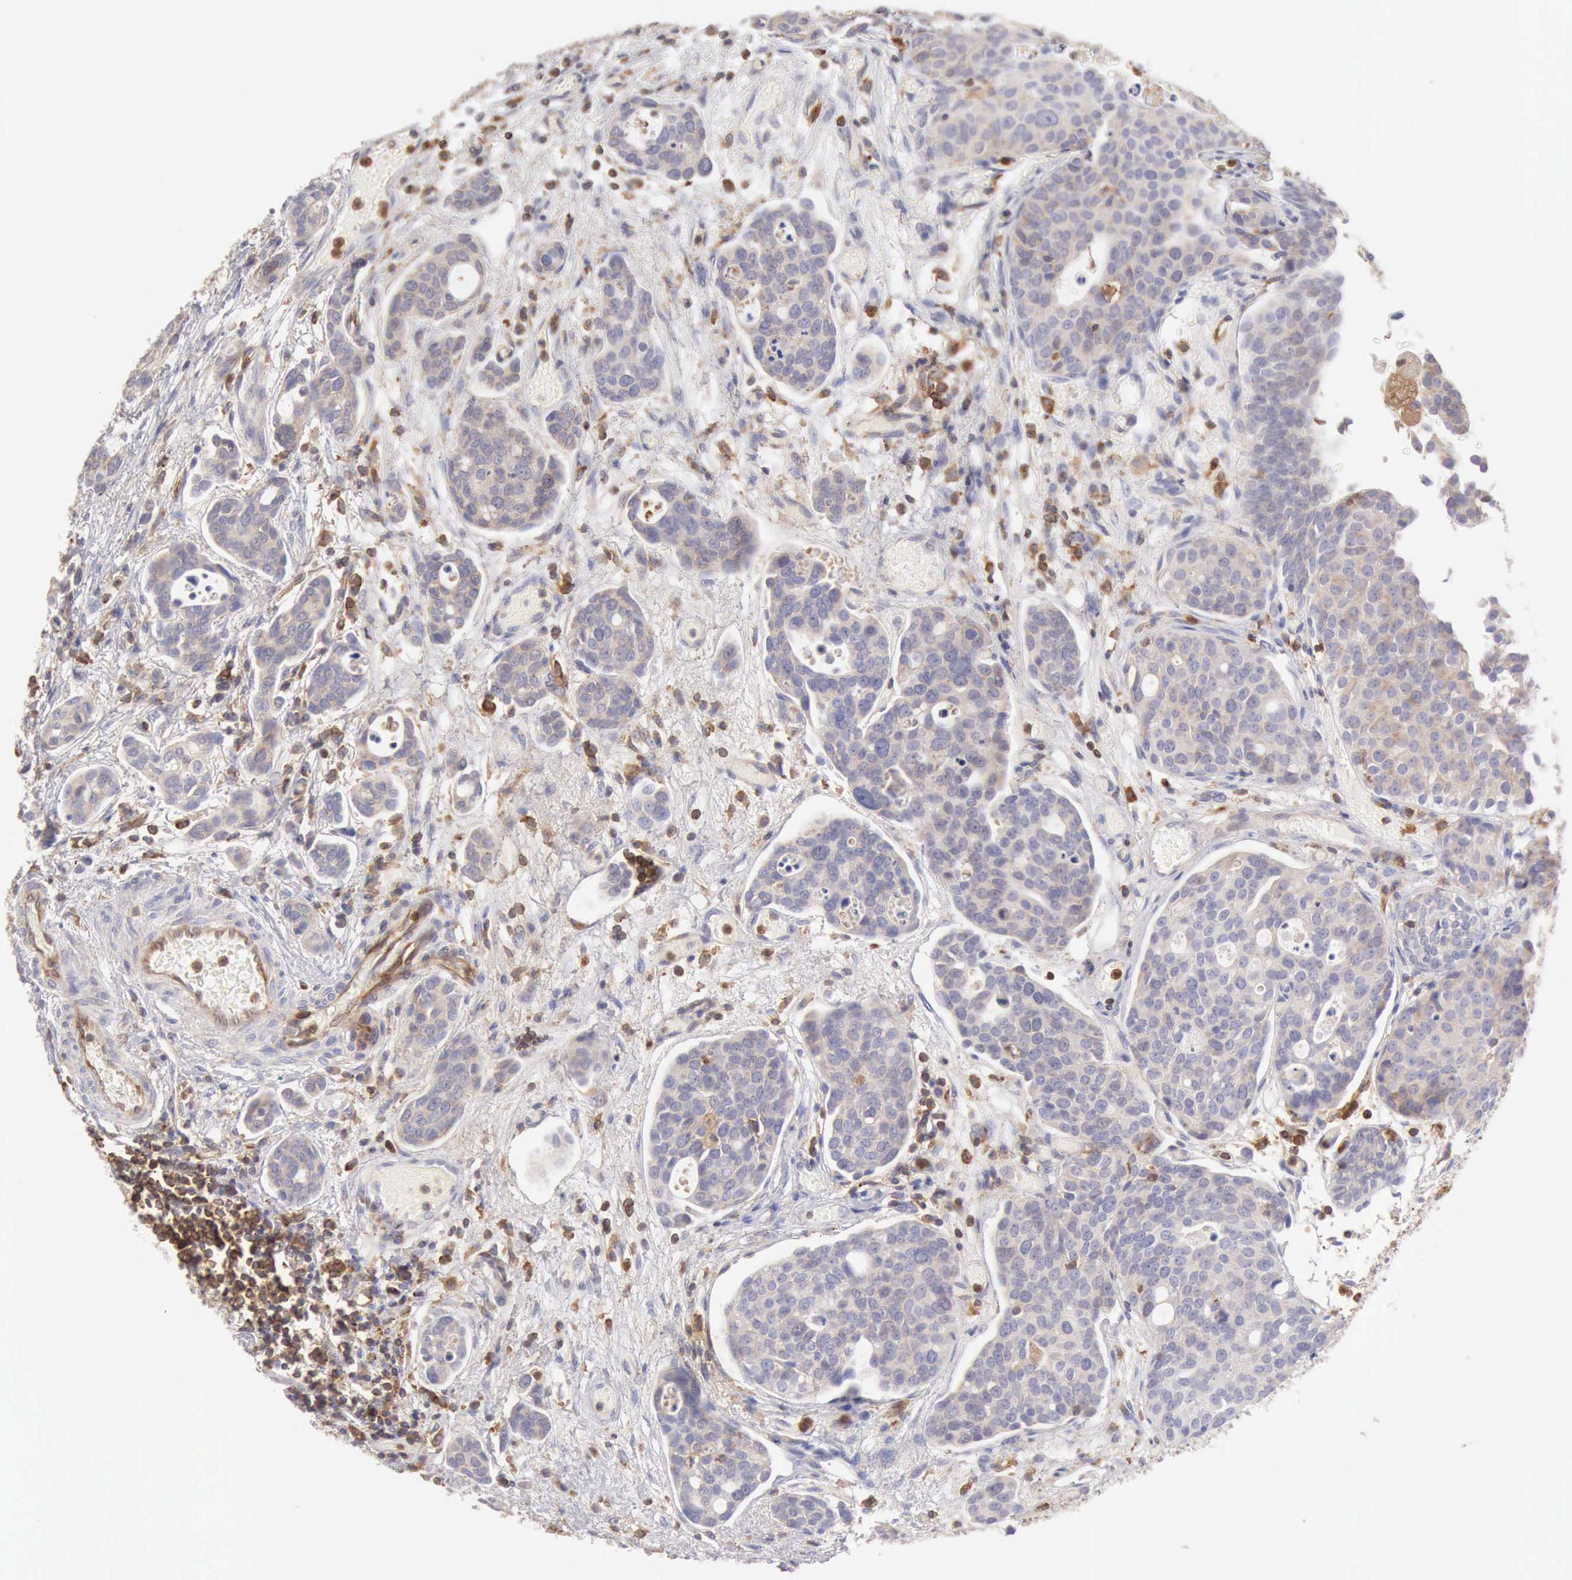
{"staining": {"intensity": "negative", "quantity": "none", "location": "none"}, "tissue": "urothelial cancer", "cell_type": "Tumor cells", "image_type": "cancer", "snomed": [{"axis": "morphology", "description": "Urothelial carcinoma, High grade"}, {"axis": "topography", "description": "Urinary bladder"}], "caption": "Tumor cells show no significant expression in high-grade urothelial carcinoma.", "gene": "ARHGAP4", "patient": {"sex": "male", "age": 78}}